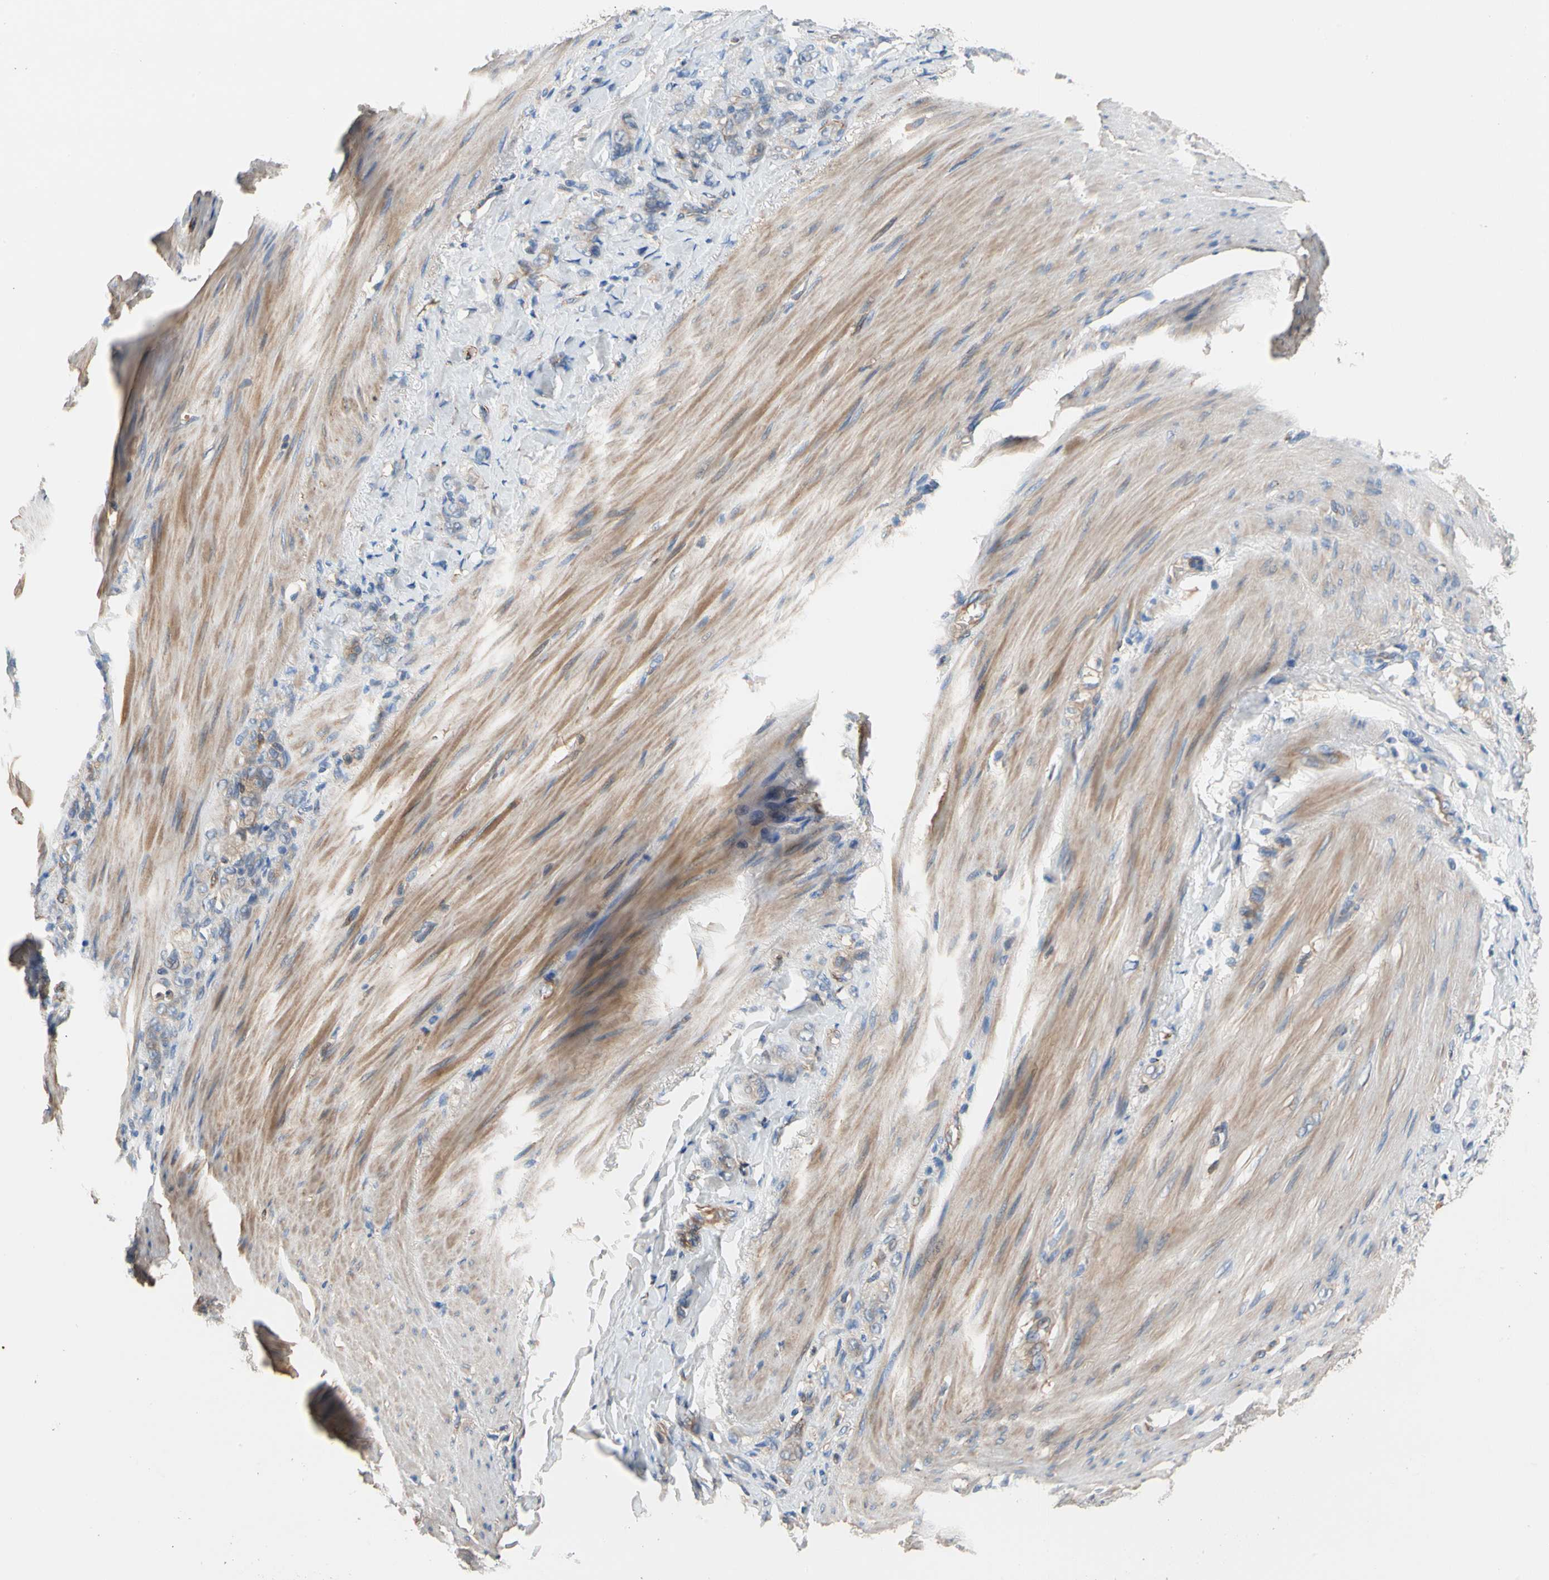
{"staining": {"intensity": "weak", "quantity": "25%-75%", "location": "cytoplasmic/membranous"}, "tissue": "stomach cancer", "cell_type": "Tumor cells", "image_type": "cancer", "snomed": [{"axis": "morphology", "description": "Adenocarcinoma, NOS"}, {"axis": "topography", "description": "Stomach"}], "caption": "A brown stain highlights weak cytoplasmic/membranous staining of a protein in human stomach cancer tumor cells.", "gene": "ENTREP3", "patient": {"sex": "male", "age": 82}}